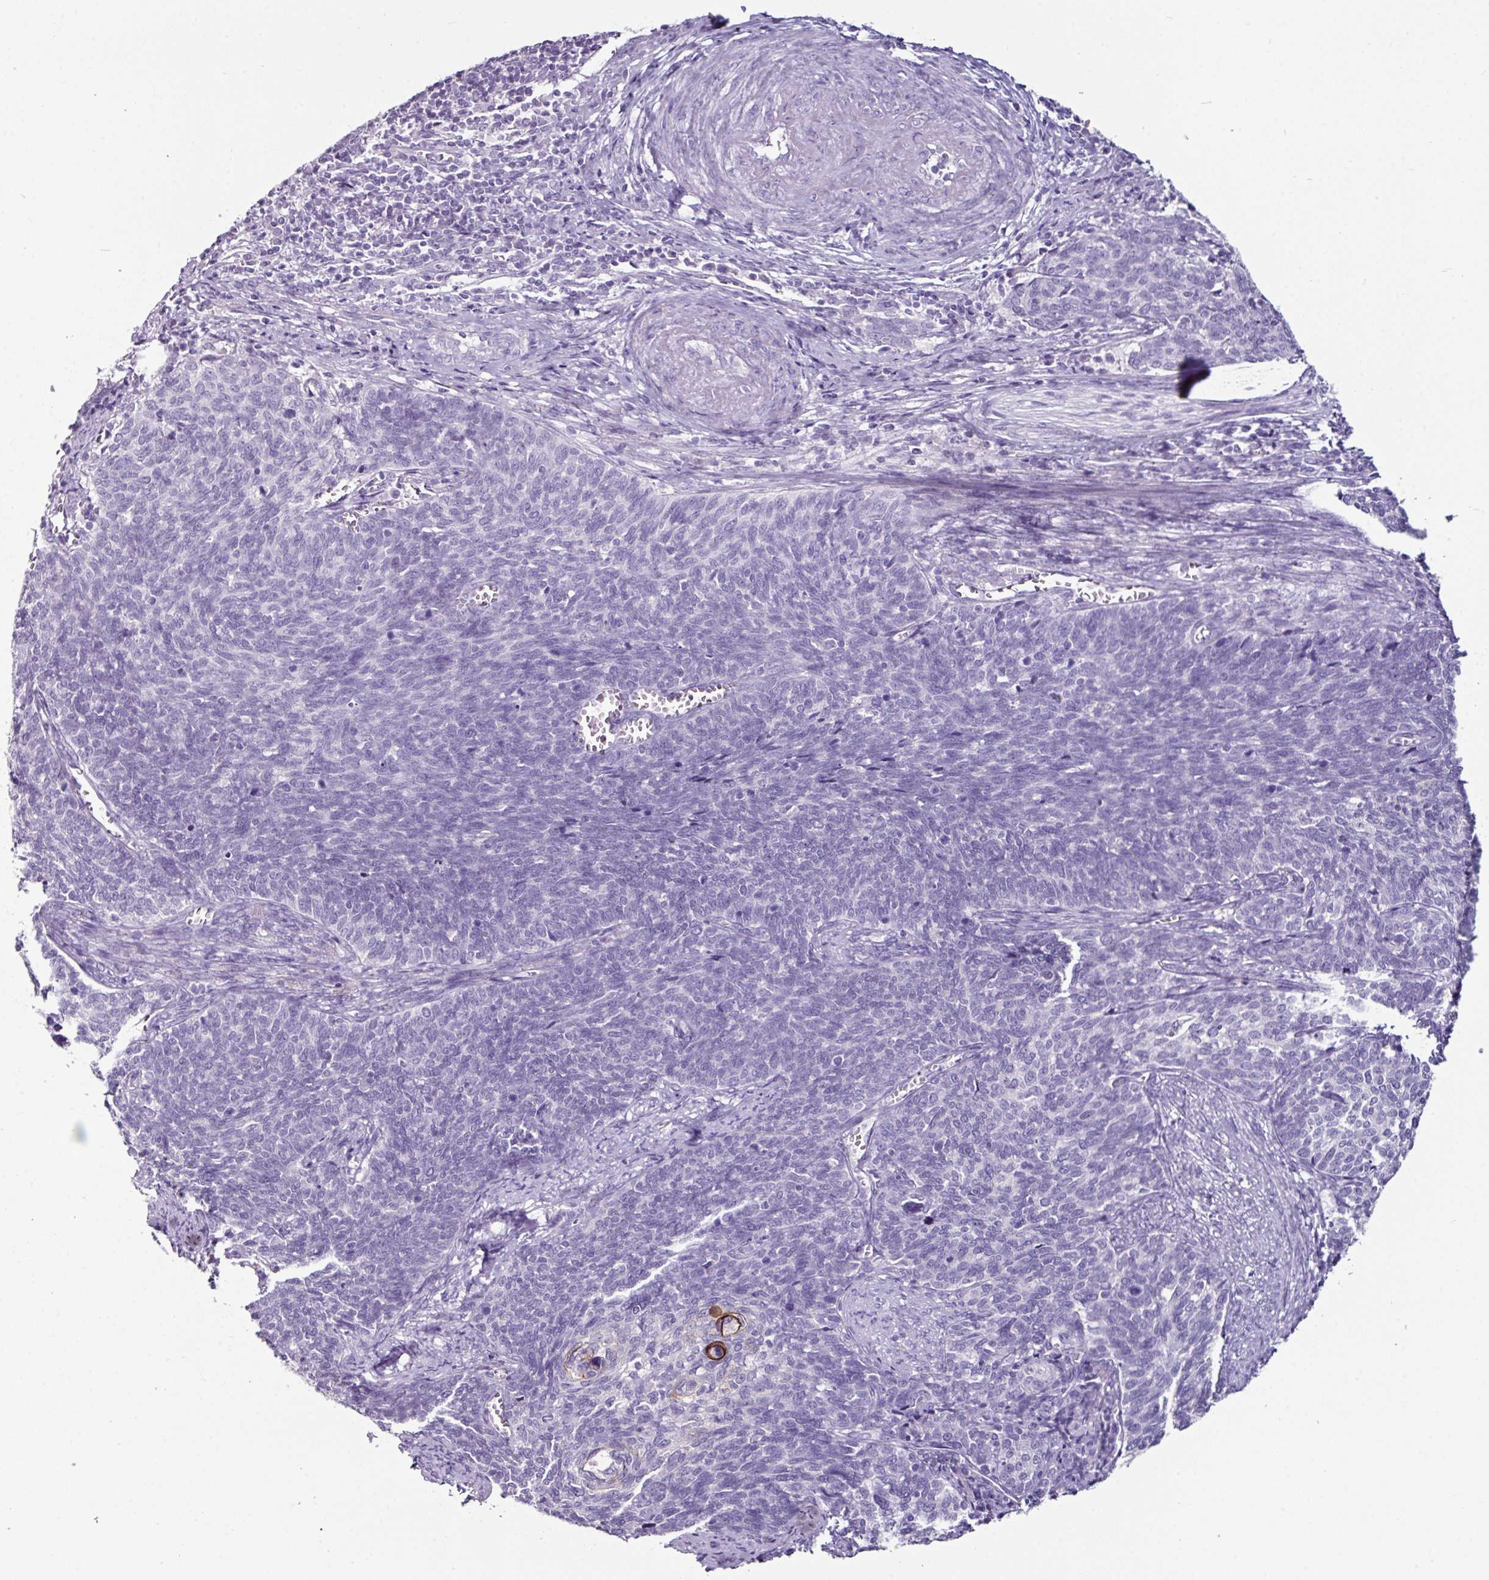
{"staining": {"intensity": "negative", "quantity": "none", "location": "none"}, "tissue": "cervical cancer", "cell_type": "Tumor cells", "image_type": "cancer", "snomed": [{"axis": "morphology", "description": "Squamous cell carcinoma, NOS"}, {"axis": "topography", "description": "Cervix"}], "caption": "Protein analysis of cervical cancer displays no significant expression in tumor cells.", "gene": "GLP2R", "patient": {"sex": "female", "age": 39}}